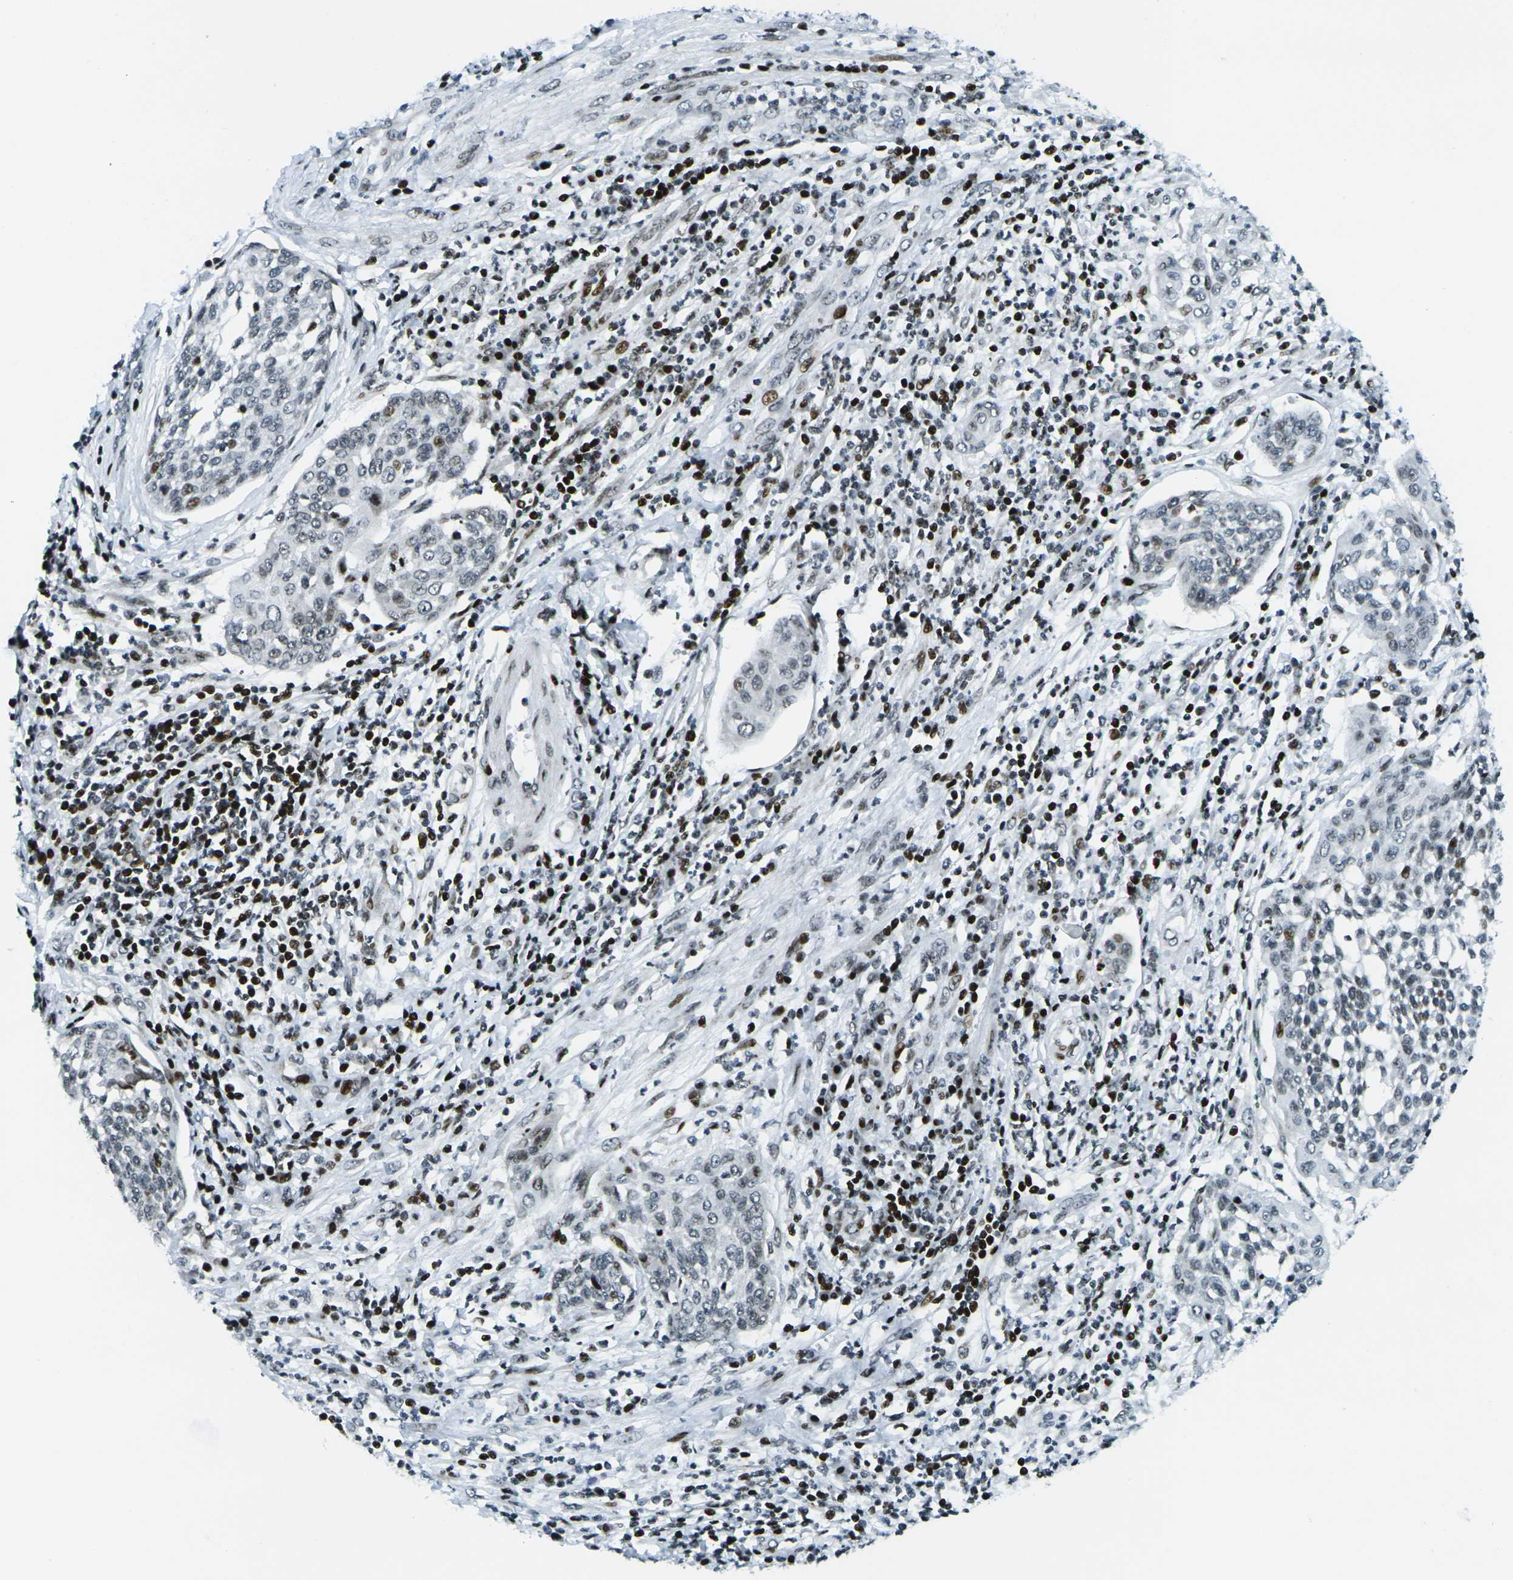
{"staining": {"intensity": "moderate", "quantity": "25%-75%", "location": "nuclear"}, "tissue": "cervical cancer", "cell_type": "Tumor cells", "image_type": "cancer", "snomed": [{"axis": "morphology", "description": "Squamous cell carcinoma, NOS"}, {"axis": "topography", "description": "Cervix"}], "caption": "Cervical squamous cell carcinoma stained with a protein marker exhibits moderate staining in tumor cells.", "gene": "H3-3A", "patient": {"sex": "female", "age": 34}}